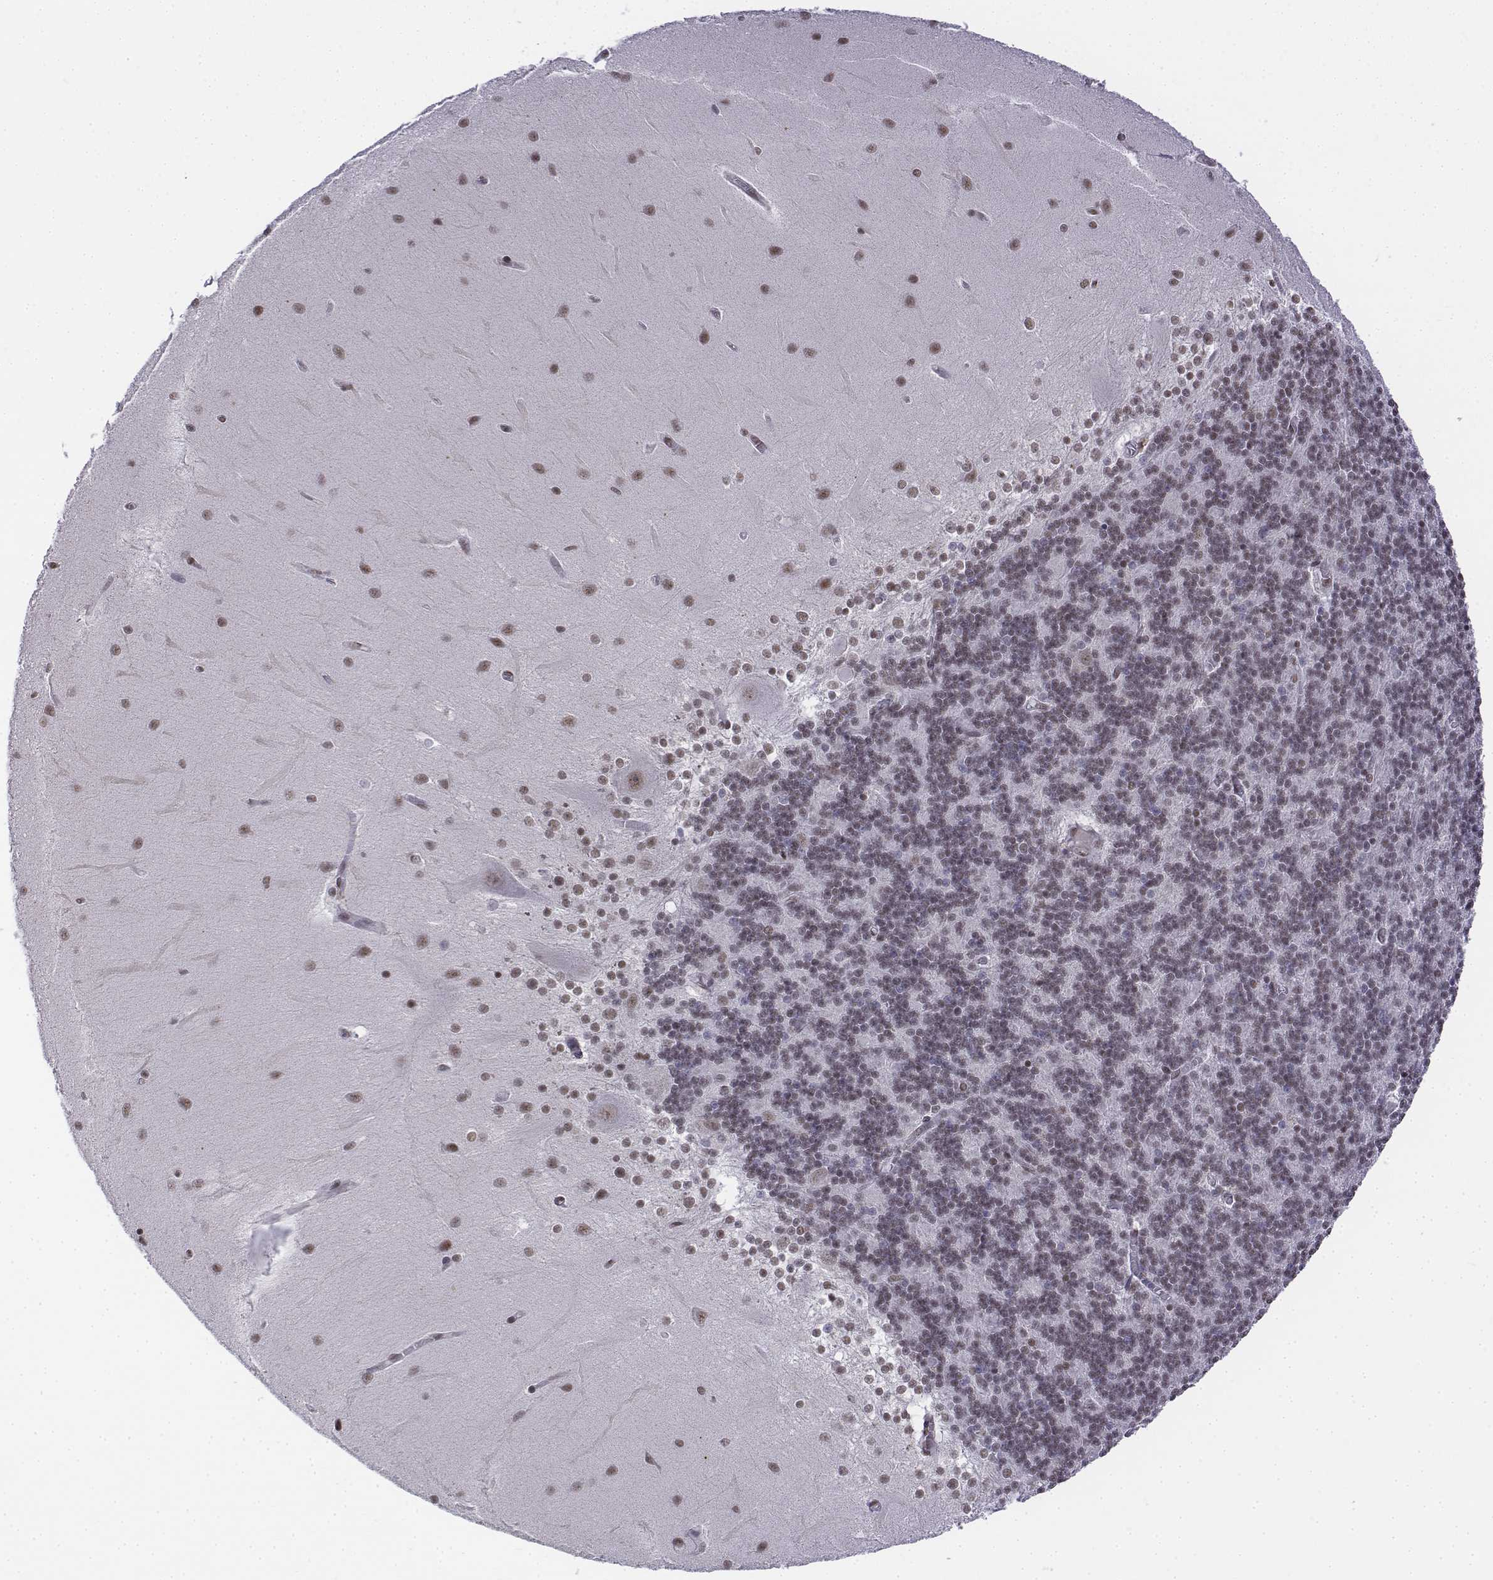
{"staining": {"intensity": "weak", "quantity": "25%-75%", "location": "nuclear"}, "tissue": "cerebellum", "cell_type": "Cells in granular layer", "image_type": "normal", "snomed": [{"axis": "morphology", "description": "Normal tissue, NOS"}, {"axis": "topography", "description": "Cerebellum"}], "caption": "Immunohistochemical staining of normal human cerebellum shows 25%-75% levels of weak nuclear protein positivity in about 25%-75% of cells in granular layer. (IHC, brightfield microscopy, high magnification).", "gene": "SETD1A", "patient": {"sex": "female", "age": 54}}